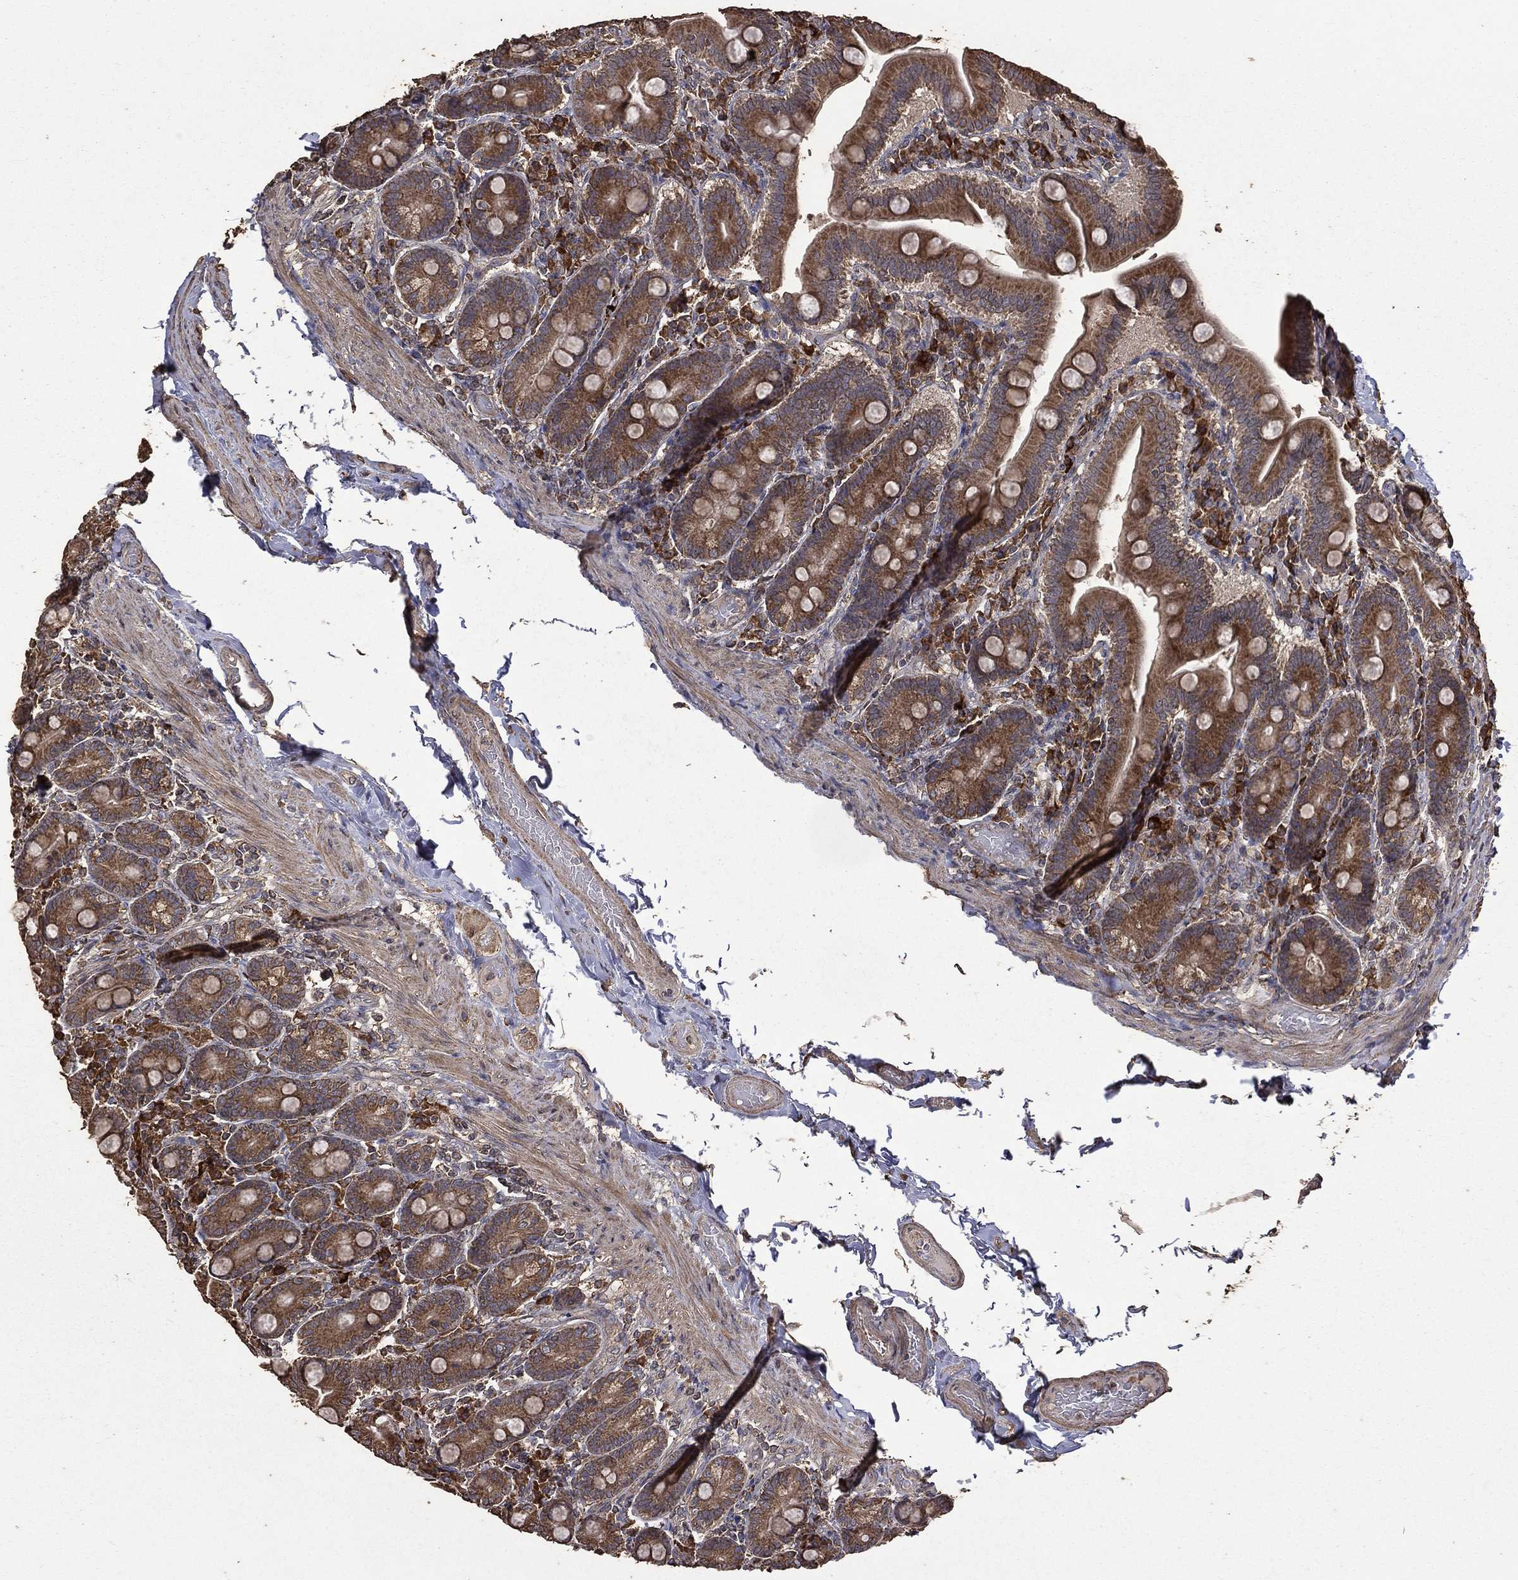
{"staining": {"intensity": "strong", "quantity": ">75%", "location": "cytoplasmic/membranous"}, "tissue": "small intestine", "cell_type": "Glandular cells", "image_type": "normal", "snomed": [{"axis": "morphology", "description": "Normal tissue, NOS"}, {"axis": "topography", "description": "Small intestine"}], "caption": "Immunohistochemistry (DAB) staining of benign small intestine exhibits strong cytoplasmic/membranous protein staining in about >75% of glandular cells. The protein is stained brown, and the nuclei are stained in blue (DAB (3,3'-diaminobenzidine) IHC with brightfield microscopy, high magnification).", "gene": "METTL27", "patient": {"sex": "male", "age": 66}}